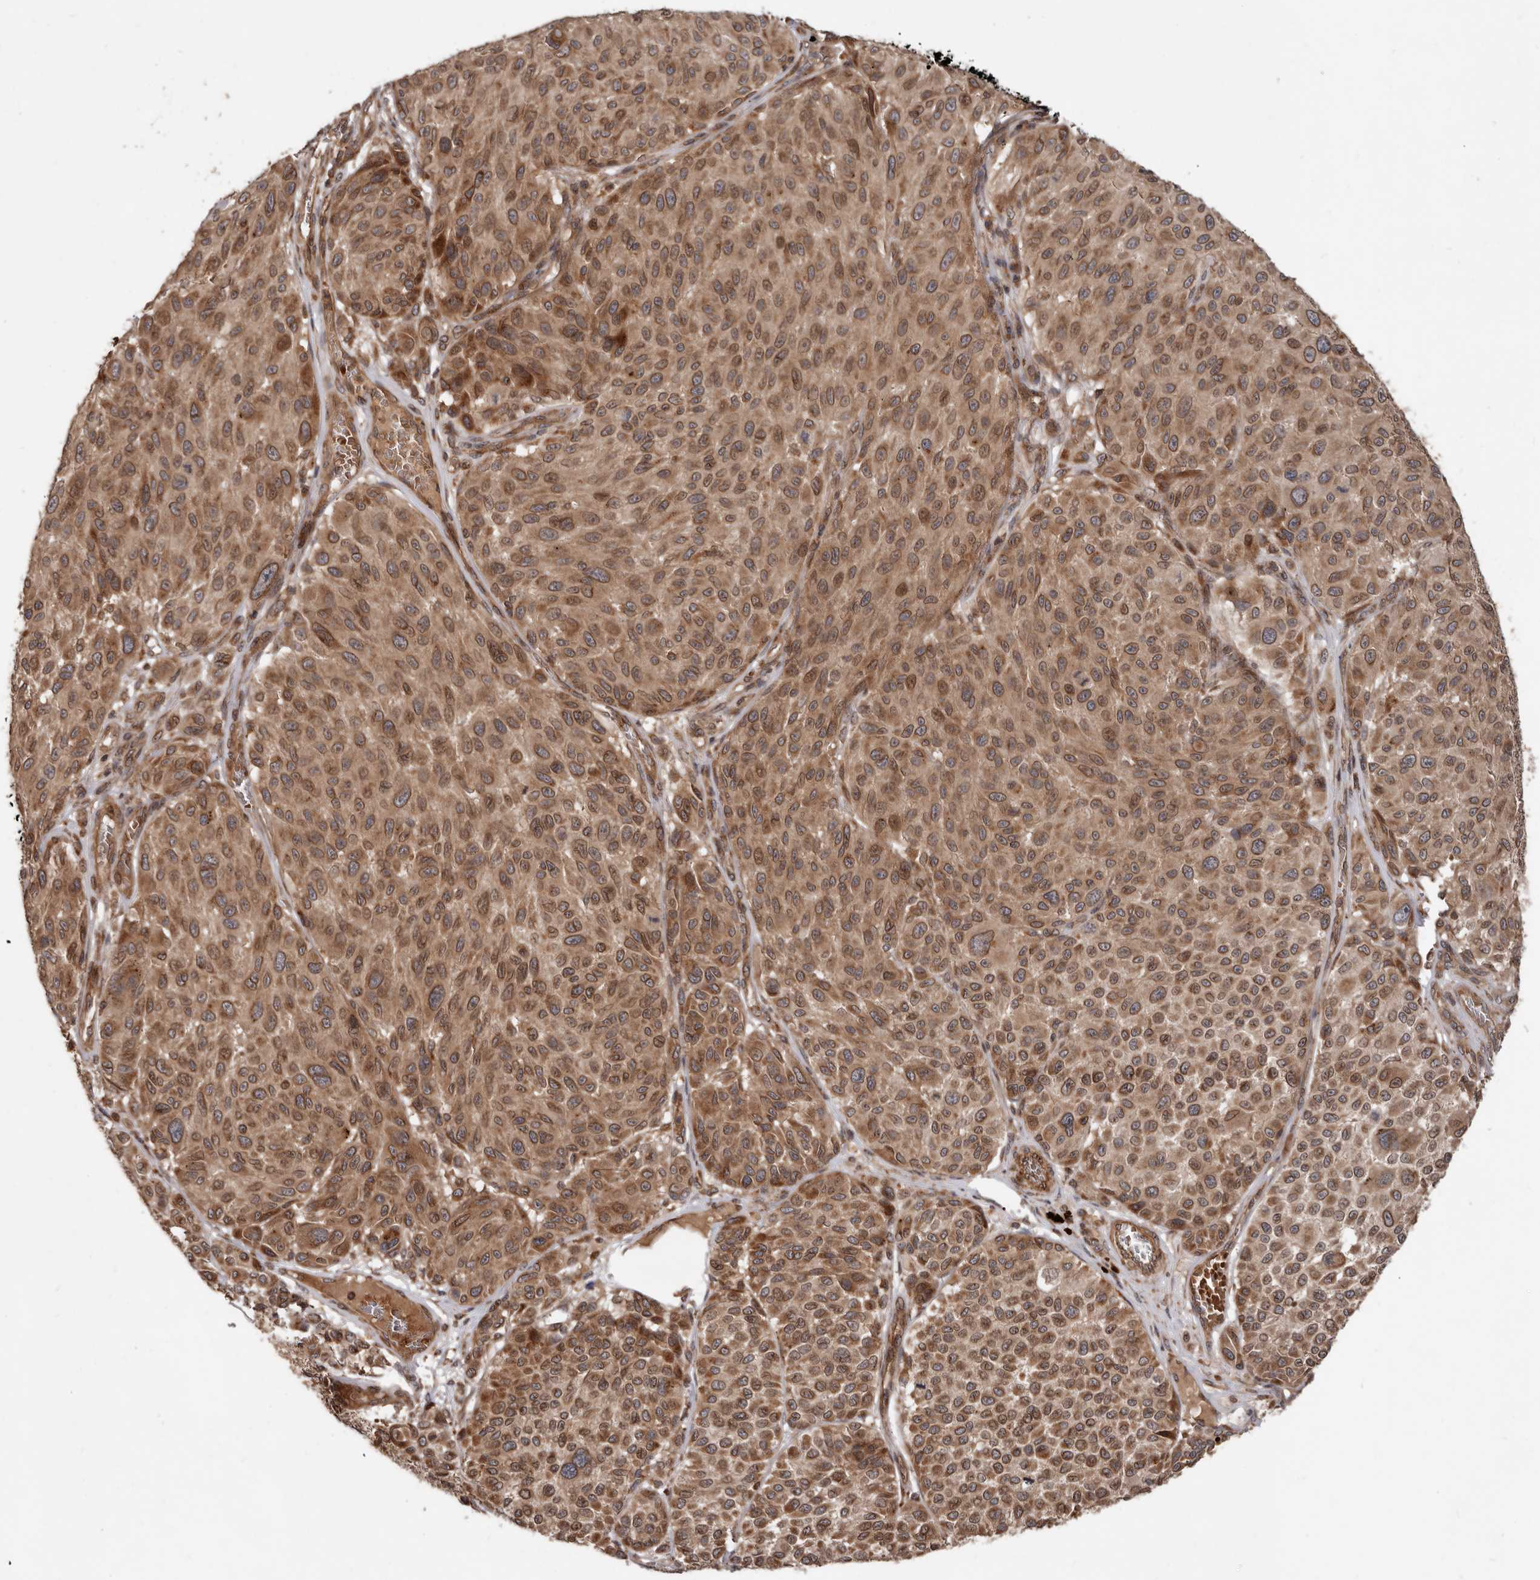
{"staining": {"intensity": "moderate", "quantity": ">75%", "location": "cytoplasmic/membranous,nuclear"}, "tissue": "melanoma", "cell_type": "Tumor cells", "image_type": "cancer", "snomed": [{"axis": "morphology", "description": "Malignant melanoma, NOS"}, {"axis": "topography", "description": "Skin"}], "caption": "Immunohistochemistry (IHC) histopathology image of melanoma stained for a protein (brown), which exhibits medium levels of moderate cytoplasmic/membranous and nuclear positivity in approximately >75% of tumor cells.", "gene": "STK36", "patient": {"sex": "male", "age": 83}}